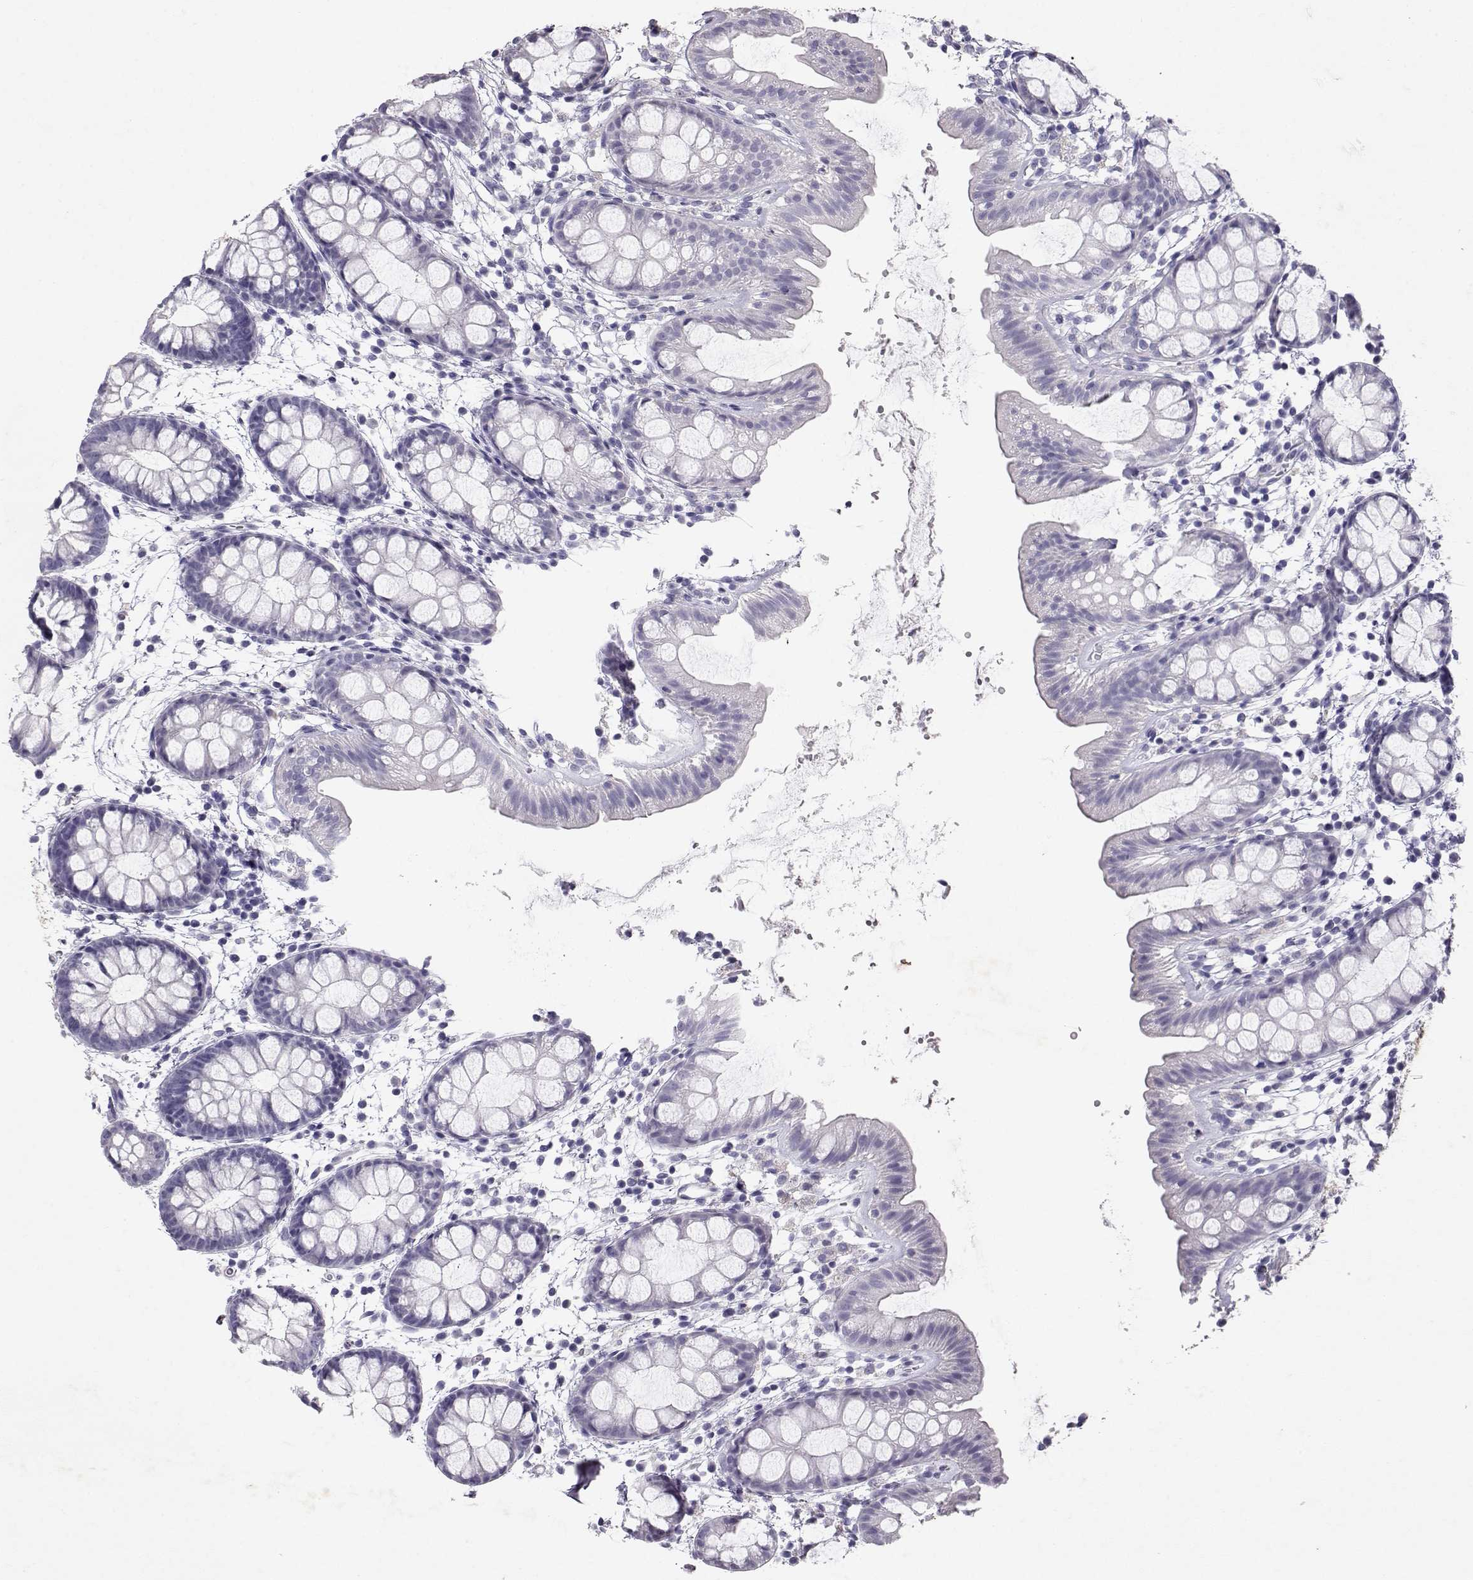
{"staining": {"intensity": "negative", "quantity": "none", "location": "none"}, "tissue": "rectum", "cell_type": "Glandular cells", "image_type": "normal", "snomed": [{"axis": "morphology", "description": "Normal tissue, NOS"}, {"axis": "topography", "description": "Rectum"}], "caption": "The immunohistochemistry image has no significant staining in glandular cells of rectum.", "gene": "RD3", "patient": {"sex": "male", "age": 57}}